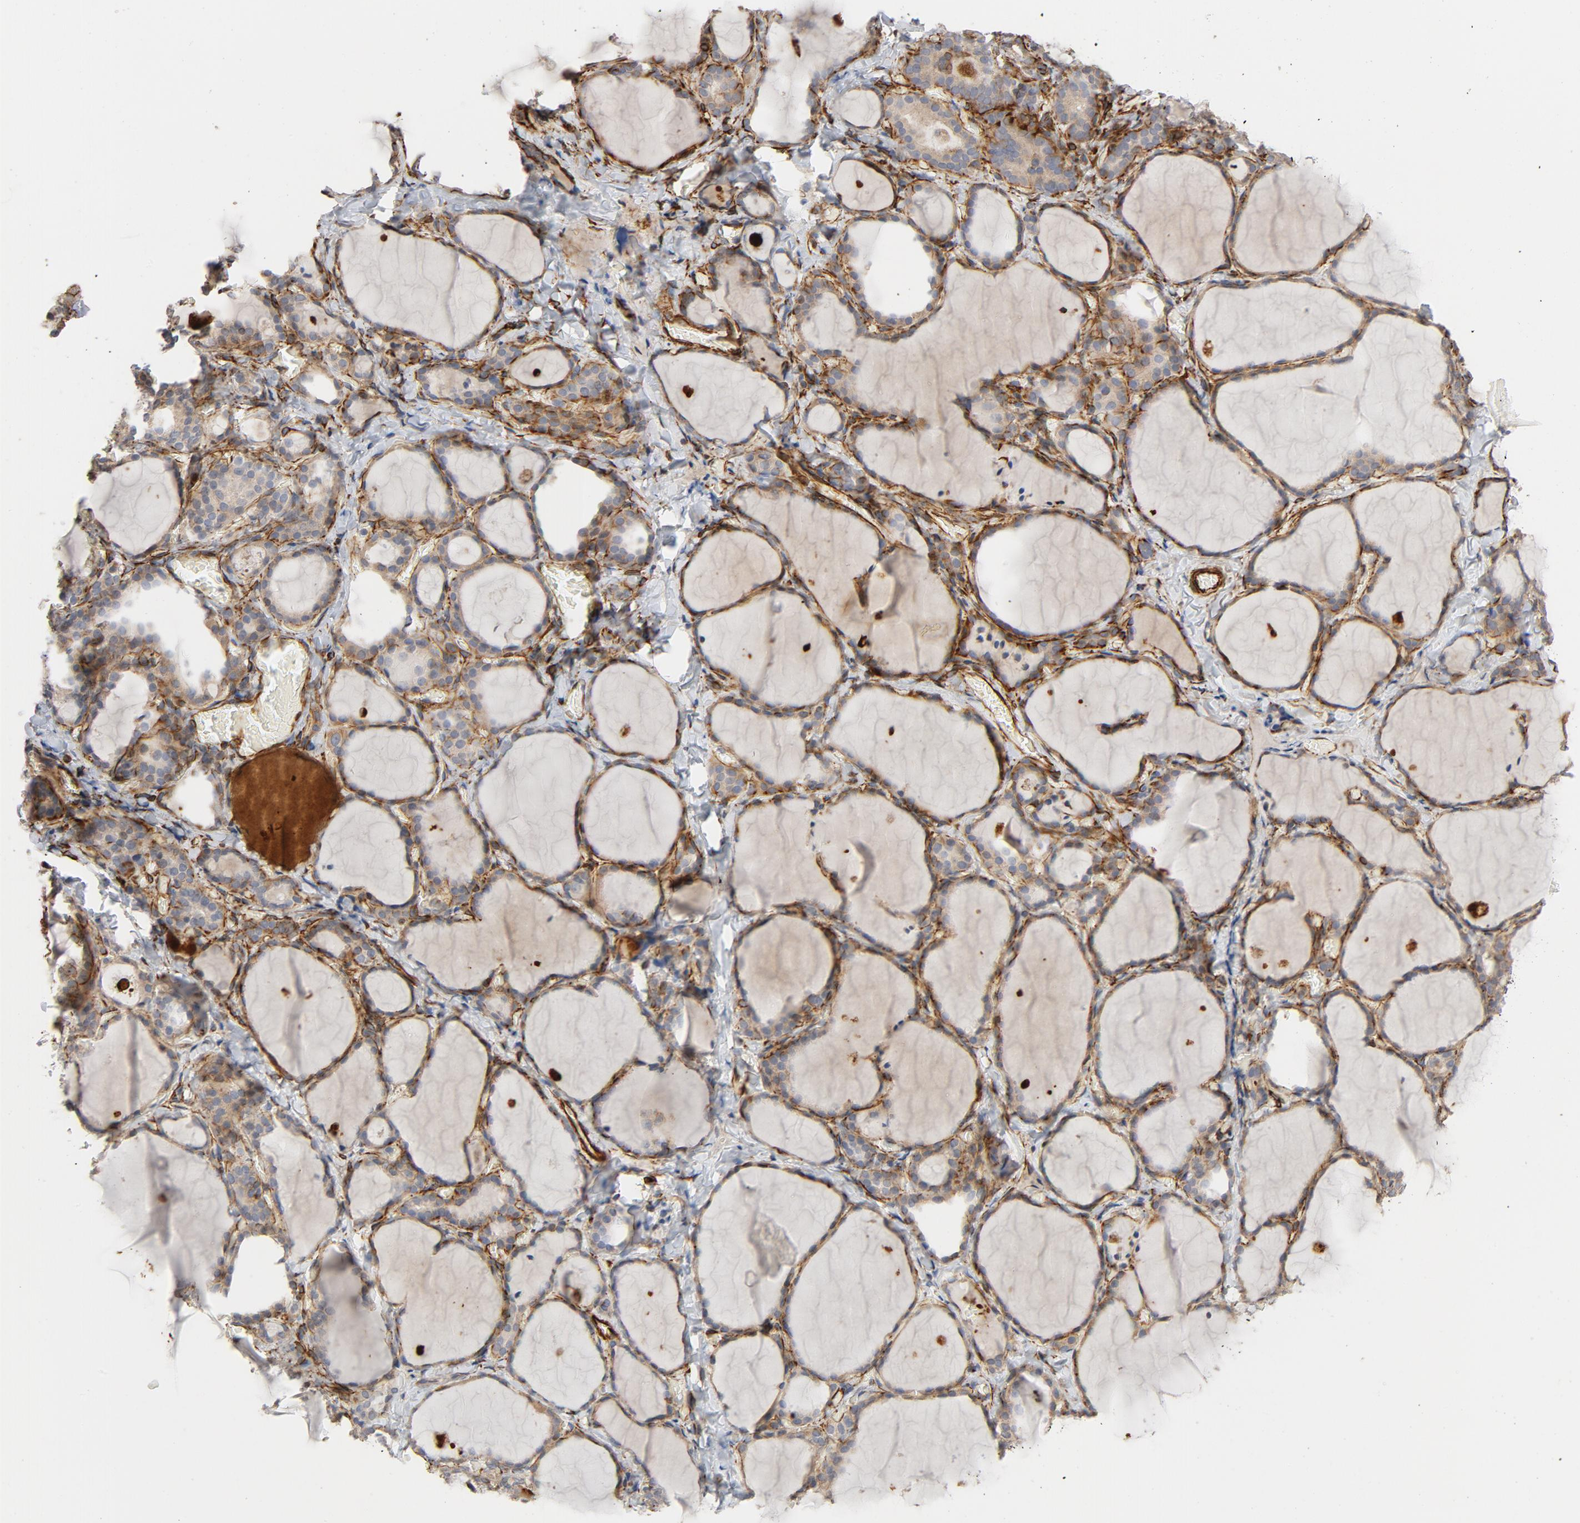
{"staining": {"intensity": "moderate", "quantity": ">75%", "location": "cytoplasmic/membranous"}, "tissue": "thyroid gland", "cell_type": "Glandular cells", "image_type": "normal", "snomed": [{"axis": "morphology", "description": "Normal tissue, NOS"}, {"axis": "morphology", "description": "Papillary adenocarcinoma, NOS"}, {"axis": "topography", "description": "Thyroid gland"}], "caption": "Unremarkable thyroid gland shows moderate cytoplasmic/membranous expression in about >75% of glandular cells The protein is stained brown, and the nuclei are stained in blue (DAB IHC with brightfield microscopy, high magnification)..", "gene": "FAM118A", "patient": {"sex": "female", "age": 30}}